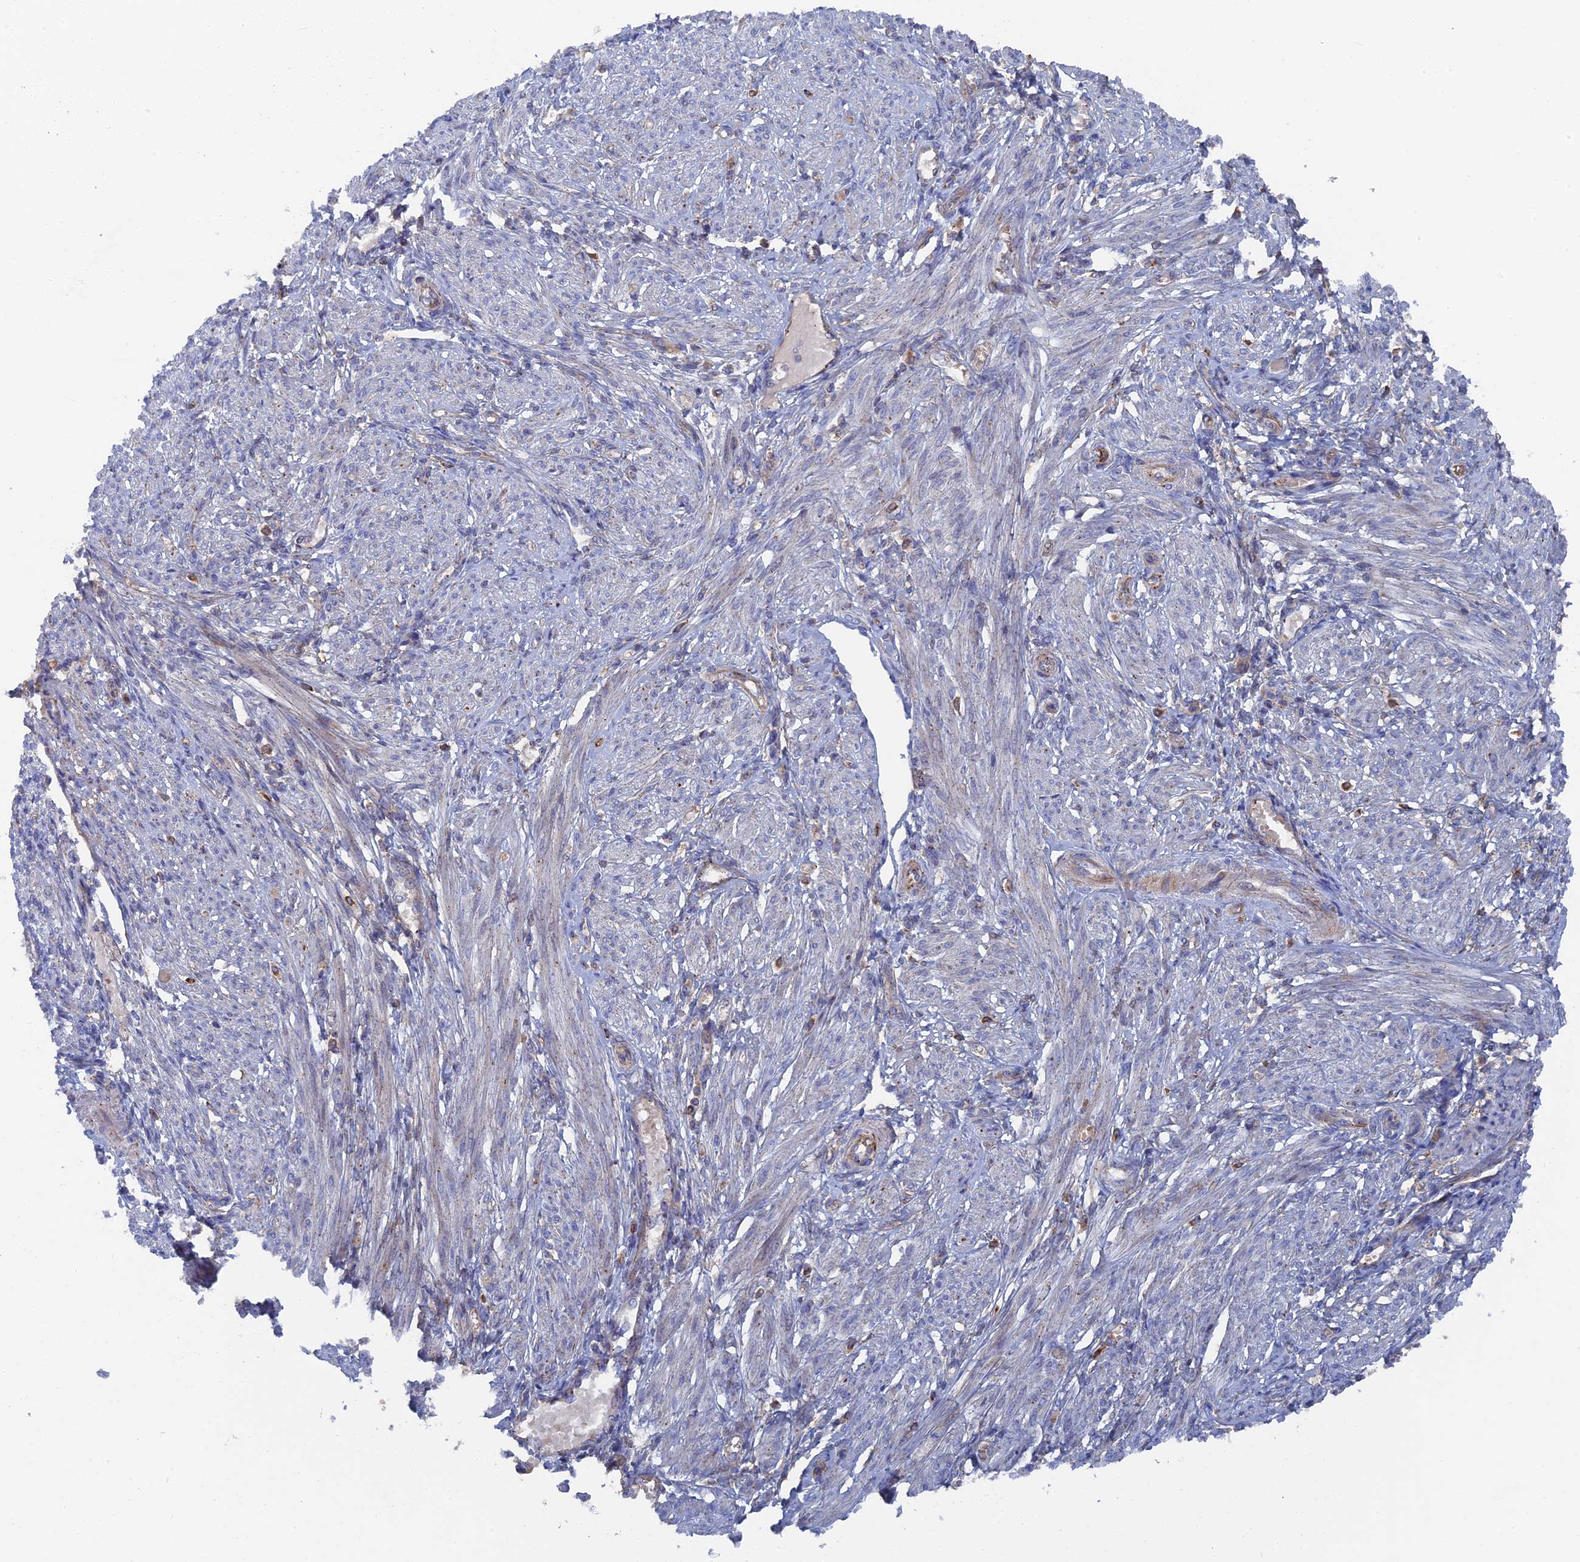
{"staining": {"intensity": "negative", "quantity": "none", "location": "none"}, "tissue": "smooth muscle", "cell_type": "Smooth muscle cells", "image_type": "normal", "snomed": [{"axis": "morphology", "description": "Normal tissue, NOS"}, {"axis": "morphology", "description": "Adenocarcinoma, NOS"}, {"axis": "topography", "description": "Colon"}, {"axis": "topography", "description": "Peripheral nerve tissue"}], "caption": "IHC of unremarkable human smooth muscle demonstrates no staining in smooth muscle cells. (Stains: DAB (3,3'-diaminobenzidine) immunohistochemistry with hematoxylin counter stain, Microscopy: brightfield microscopy at high magnification).", "gene": "SMG9", "patient": {"sex": "male", "age": 14}}